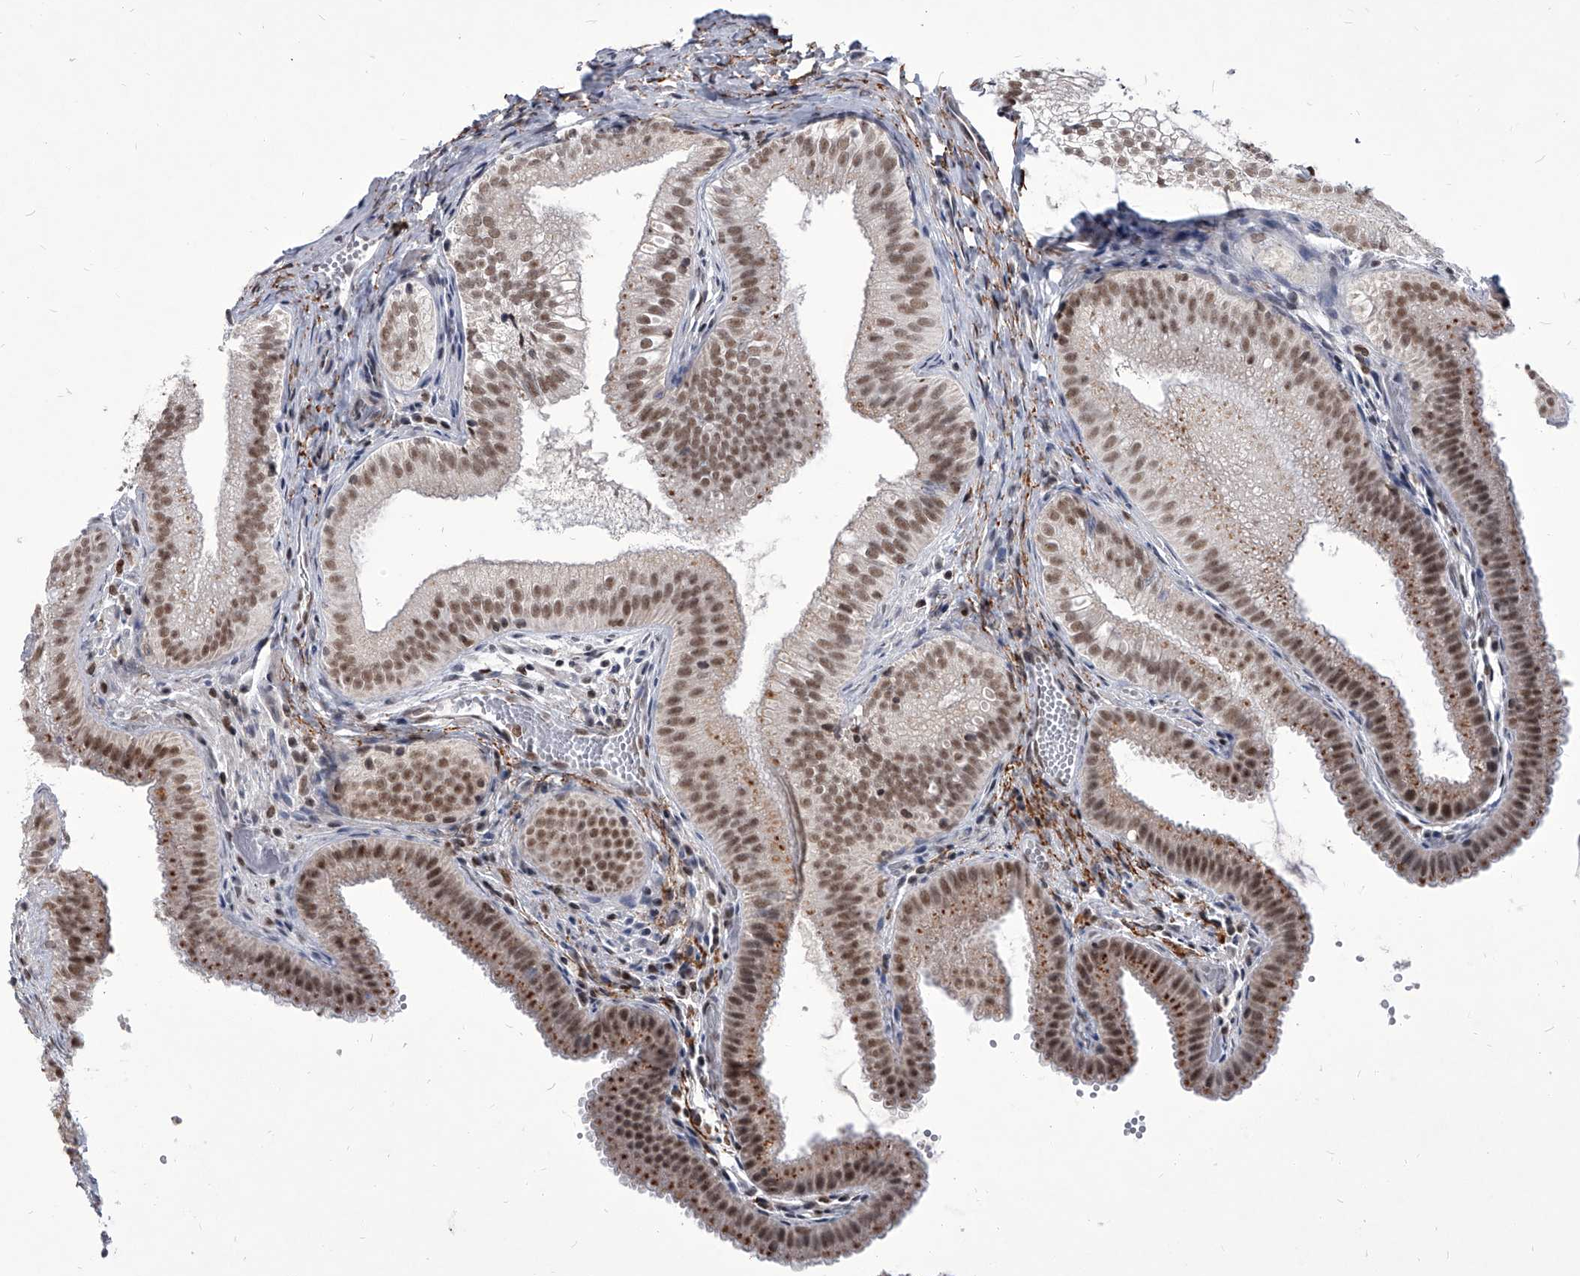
{"staining": {"intensity": "moderate", "quantity": ">75%", "location": "cytoplasmic/membranous,nuclear"}, "tissue": "gallbladder", "cell_type": "Glandular cells", "image_type": "normal", "snomed": [{"axis": "morphology", "description": "Normal tissue, NOS"}, {"axis": "topography", "description": "Gallbladder"}], "caption": "Protein staining of normal gallbladder reveals moderate cytoplasmic/membranous,nuclear staining in about >75% of glandular cells. (IHC, brightfield microscopy, high magnification).", "gene": "PPIL4", "patient": {"sex": "female", "age": 30}}